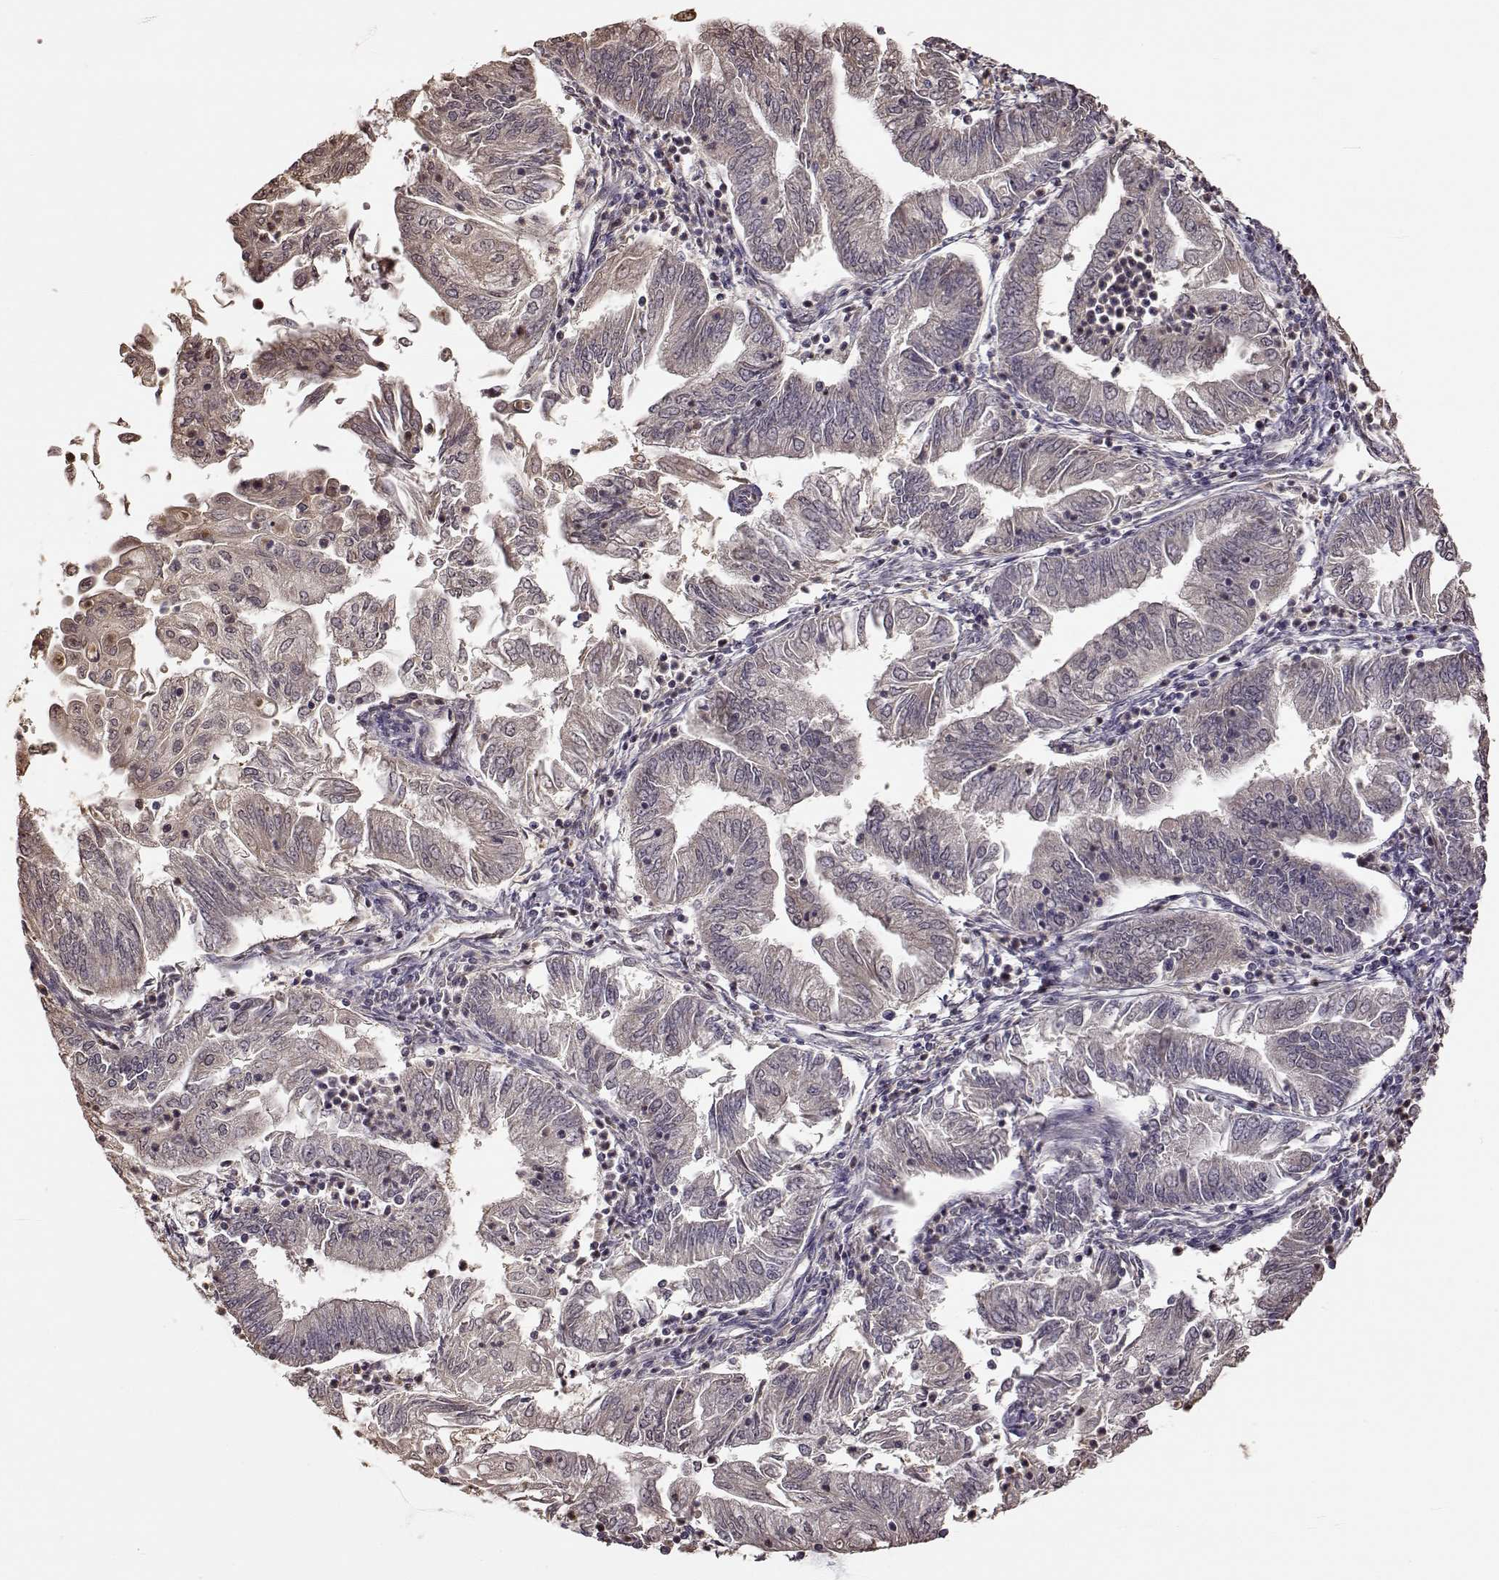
{"staining": {"intensity": "negative", "quantity": "none", "location": "none"}, "tissue": "endometrial cancer", "cell_type": "Tumor cells", "image_type": "cancer", "snomed": [{"axis": "morphology", "description": "Adenocarcinoma, NOS"}, {"axis": "topography", "description": "Endometrium"}], "caption": "Immunohistochemistry of endometrial cancer (adenocarcinoma) exhibits no positivity in tumor cells.", "gene": "CRB1", "patient": {"sex": "female", "age": 55}}